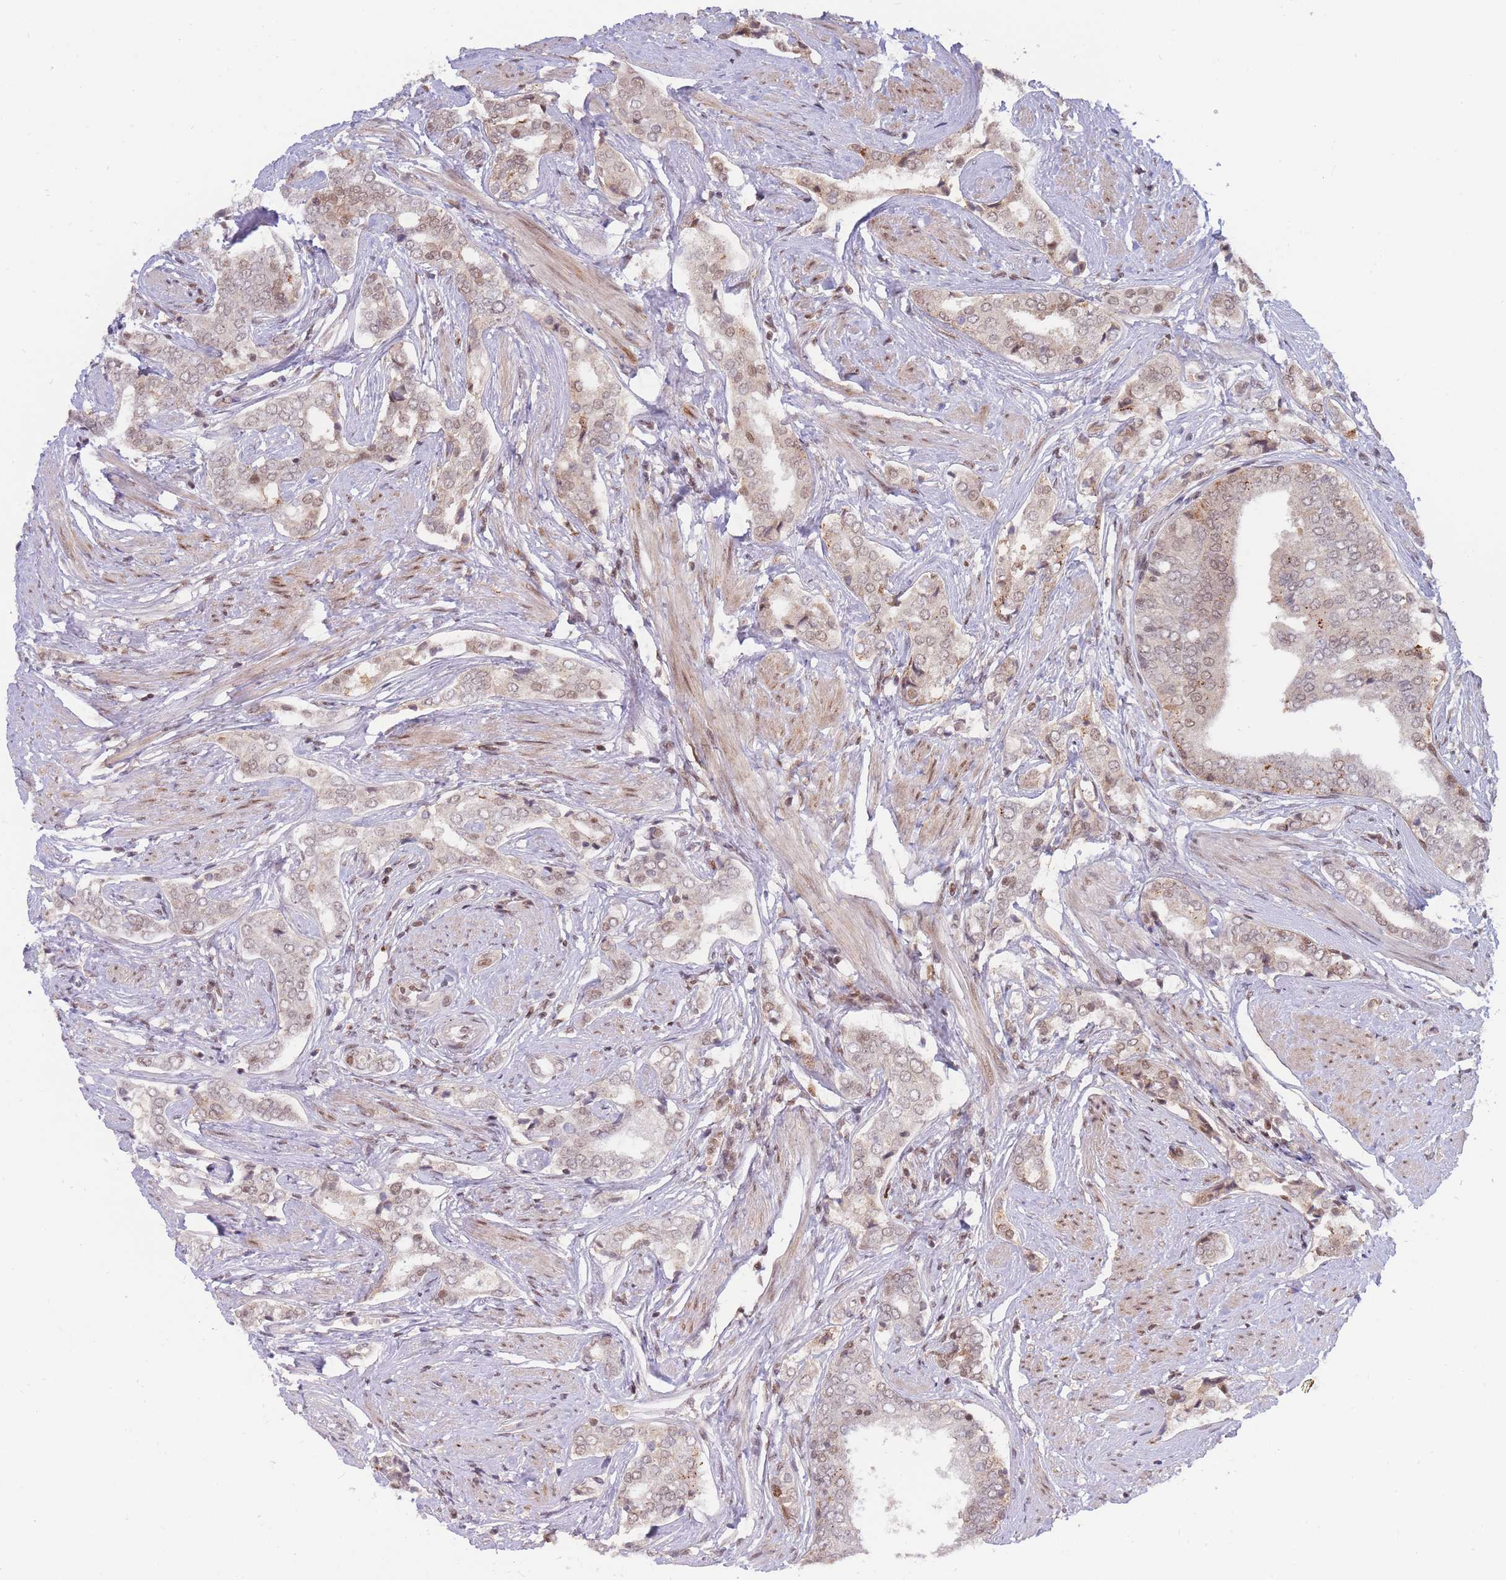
{"staining": {"intensity": "weak", "quantity": ">75%", "location": "cytoplasmic/membranous,nuclear"}, "tissue": "prostate cancer", "cell_type": "Tumor cells", "image_type": "cancer", "snomed": [{"axis": "morphology", "description": "Adenocarcinoma, High grade"}, {"axis": "topography", "description": "Prostate"}], "caption": "Weak cytoplasmic/membranous and nuclear staining for a protein is identified in approximately >75% of tumor cells of adenocarcinoma (high-grade) (prostate) using immunohistochemistry (IHC).", "gene": "BOD1L1", "patient": {"sex": "male", "age": 71}}